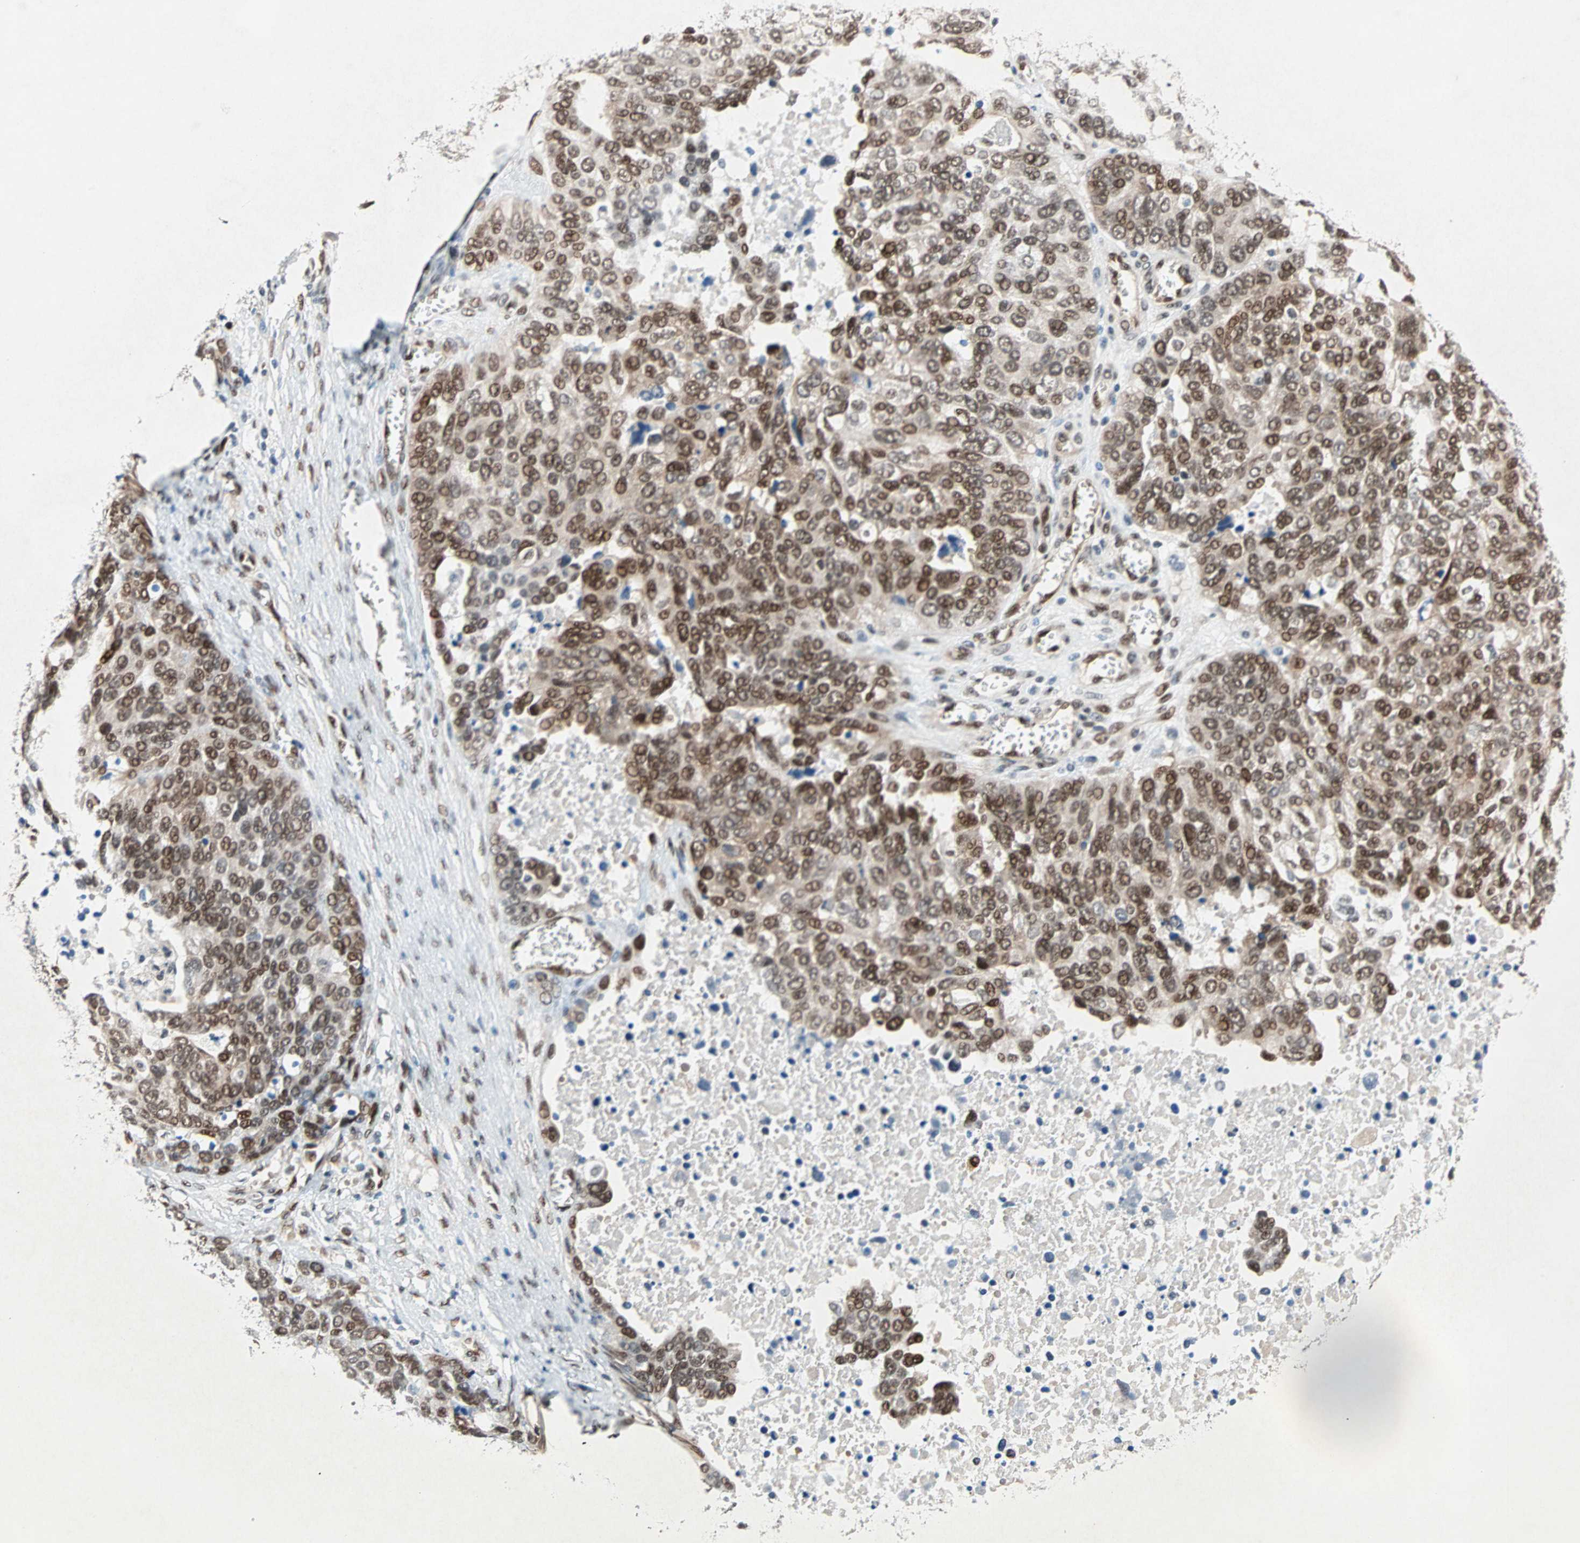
{"staining": {"intensity": "strong", "quantity": ">75%", "location": "cytoplasmic/membranous,nuclear"}, "tissue": "ovarian cancer", "cell_type": "Tumor cells", "image_type": "cancer", "snomed": [{"axis": "morphology", "description": "Cystadenocarcinoma, serous, NOS"}, {"axis": "topography", "description": "Ovary"}], "caption": "A histopathology image showing strong cytoplasmic/membranous and nuclear expression in approximately >75% of tumor cells in serous cystadenocarcinoma (ovarian), as visualized by brown immunohistochemical staining.", "gene": "WWTR1", "patient": {"sex": "female", "age": 44}}